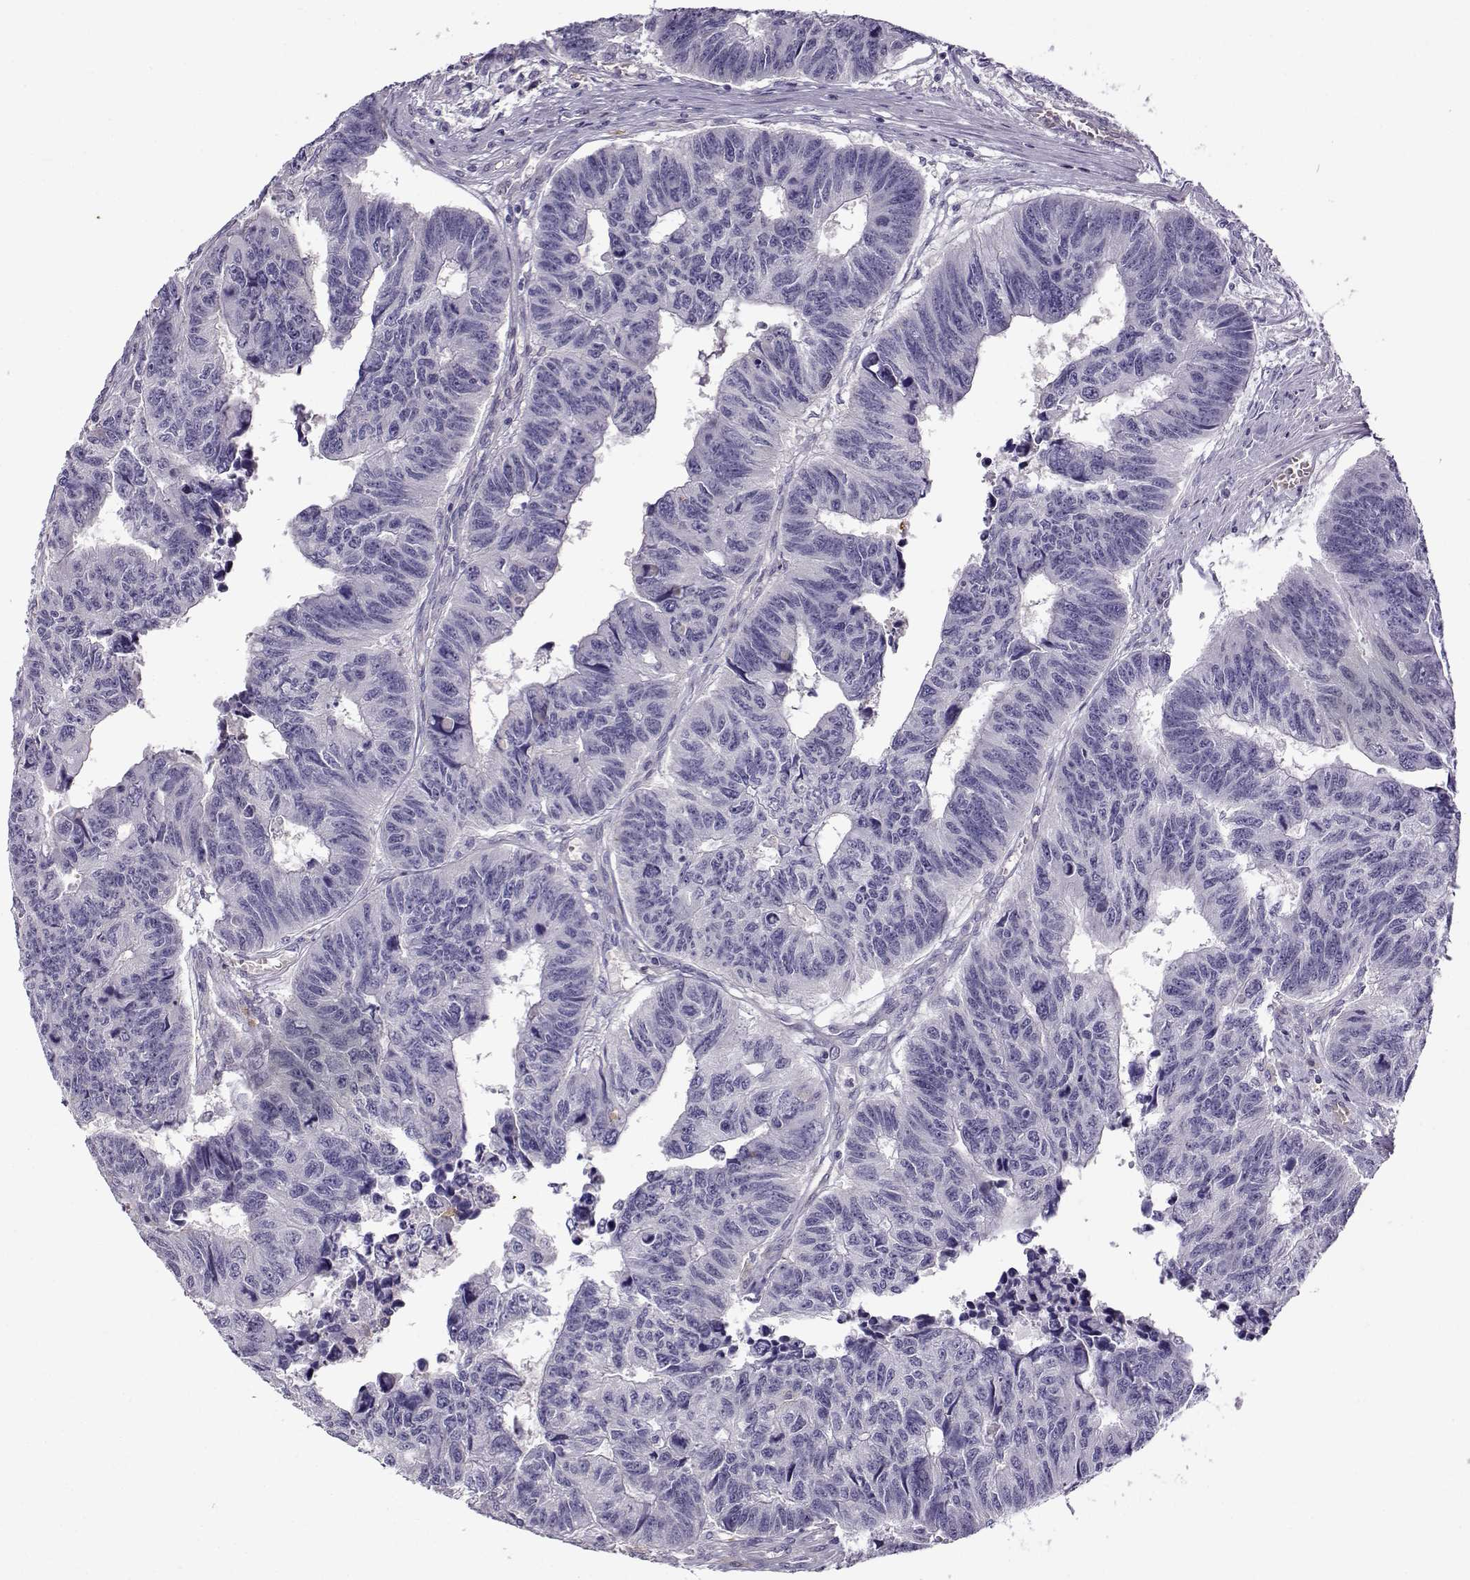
{"staining": {"intensity": "negative", "quantity": "none", "location": "none"}, "tissue": "colorectal cancer", "cell_type": "Tumor cells", "image_type": "cancer", "snomed": [{"axis": "morphology", "description": "Adenocarcinoma, NOS"}, {"axis": "topography", "description": "Rectum"}], "caption": "Immunohistochemistry of human colorectal cancer reveals no positivity in tumor cells. Nuclei are stained in blue.", "gene": "UCP3", "patient": {"sex": "female", "age": 85}}